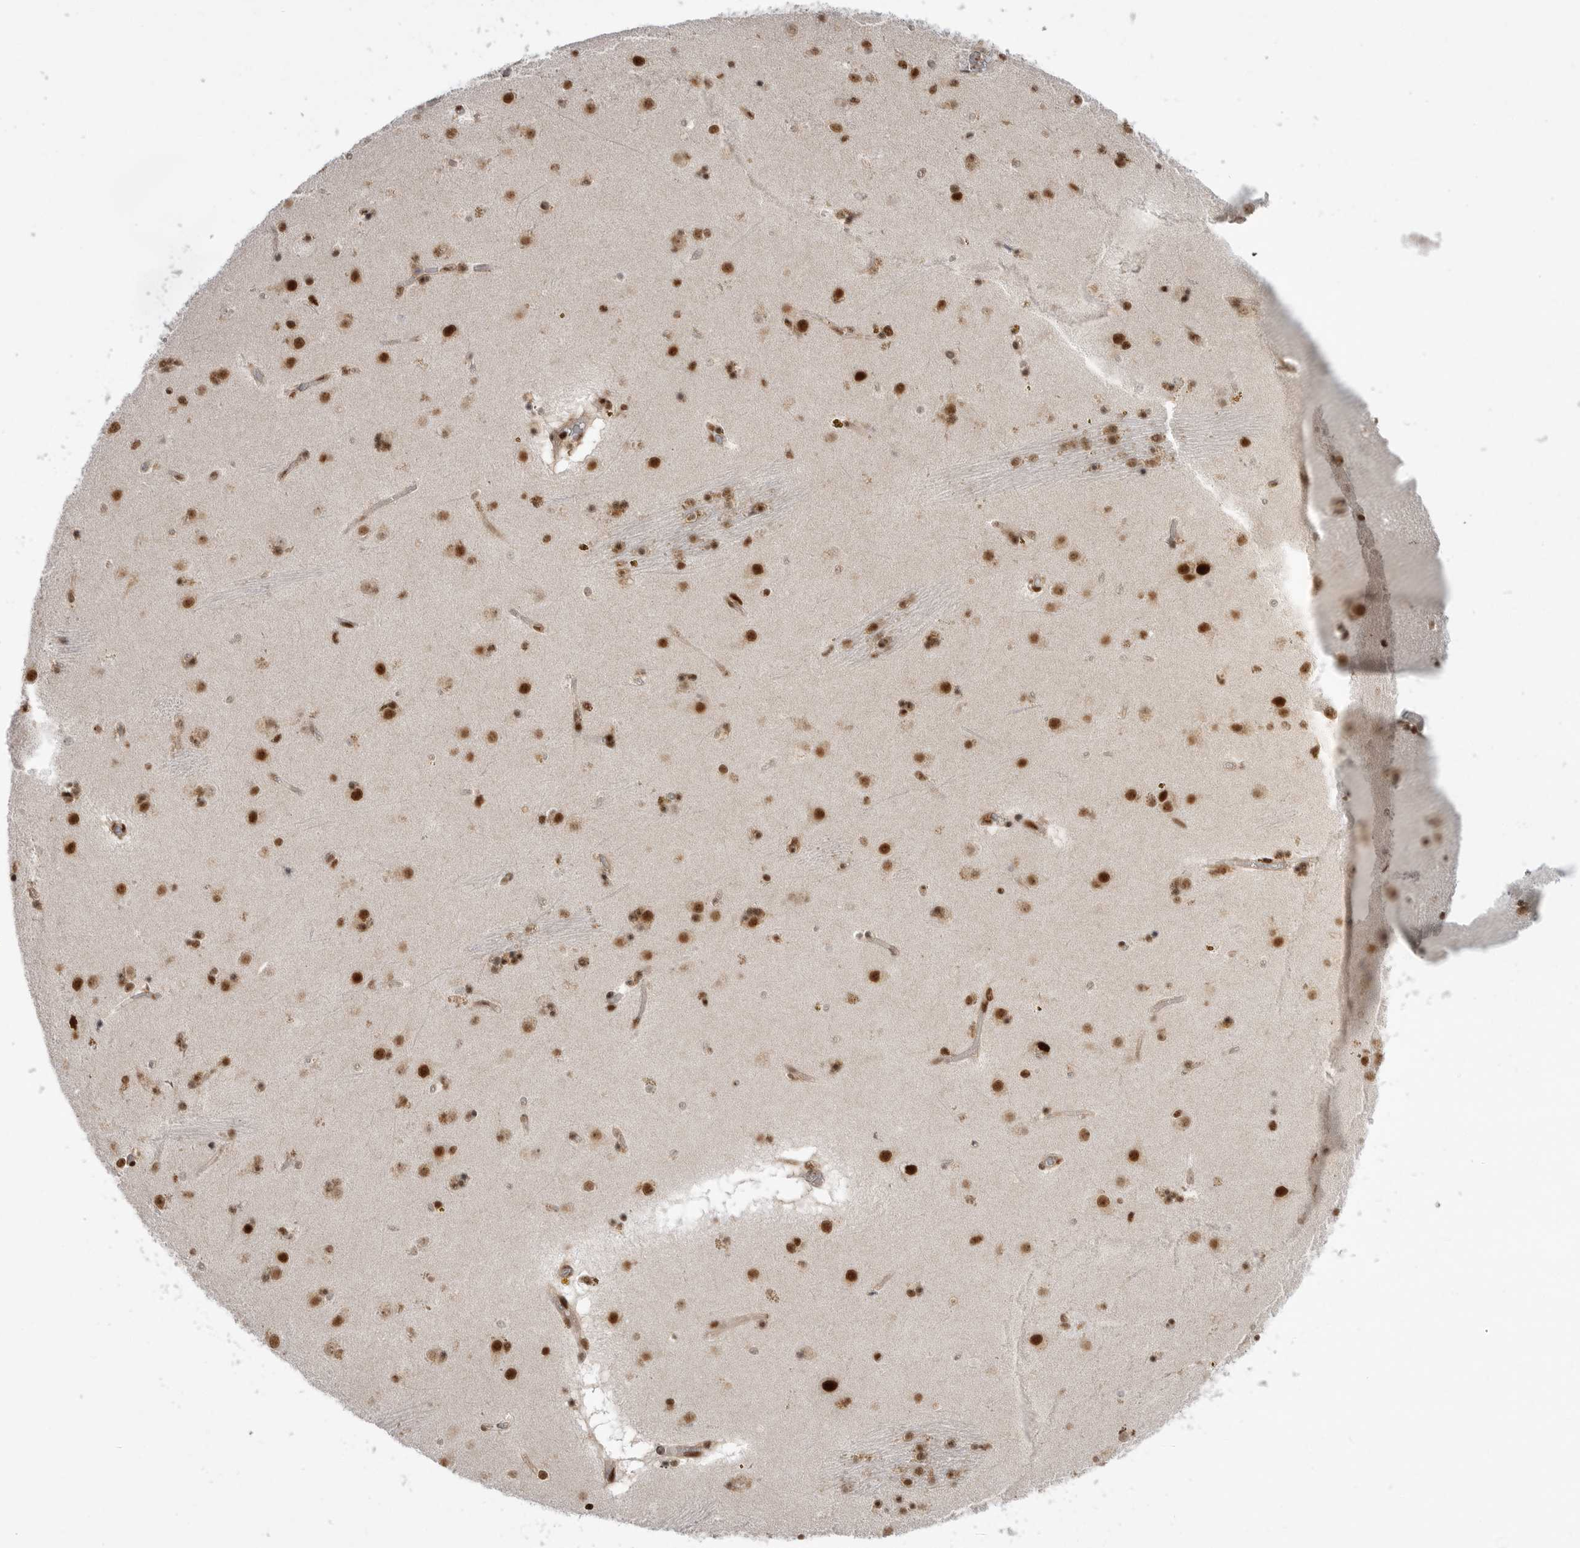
{"staining": {"intensity": "moderate", "quantity": ">75%", "location": "nuclear"}, "tissue": "caudate", "cell_type": "Glial cells", "image_type": "normal", "snomed": [{"axis": "morphology", "description": "Normal tissue, NOS"}, {"axis": "topography", "description": "Lateral ventricle wall"}], "caption": "DAB immunohistochemical staining of benign human caudate demonstrates moderate nuclear protein positivity in about >75% of glial cells.", "gene": "PPP1R8", "patient": {"sex": "male", "age": 70}}